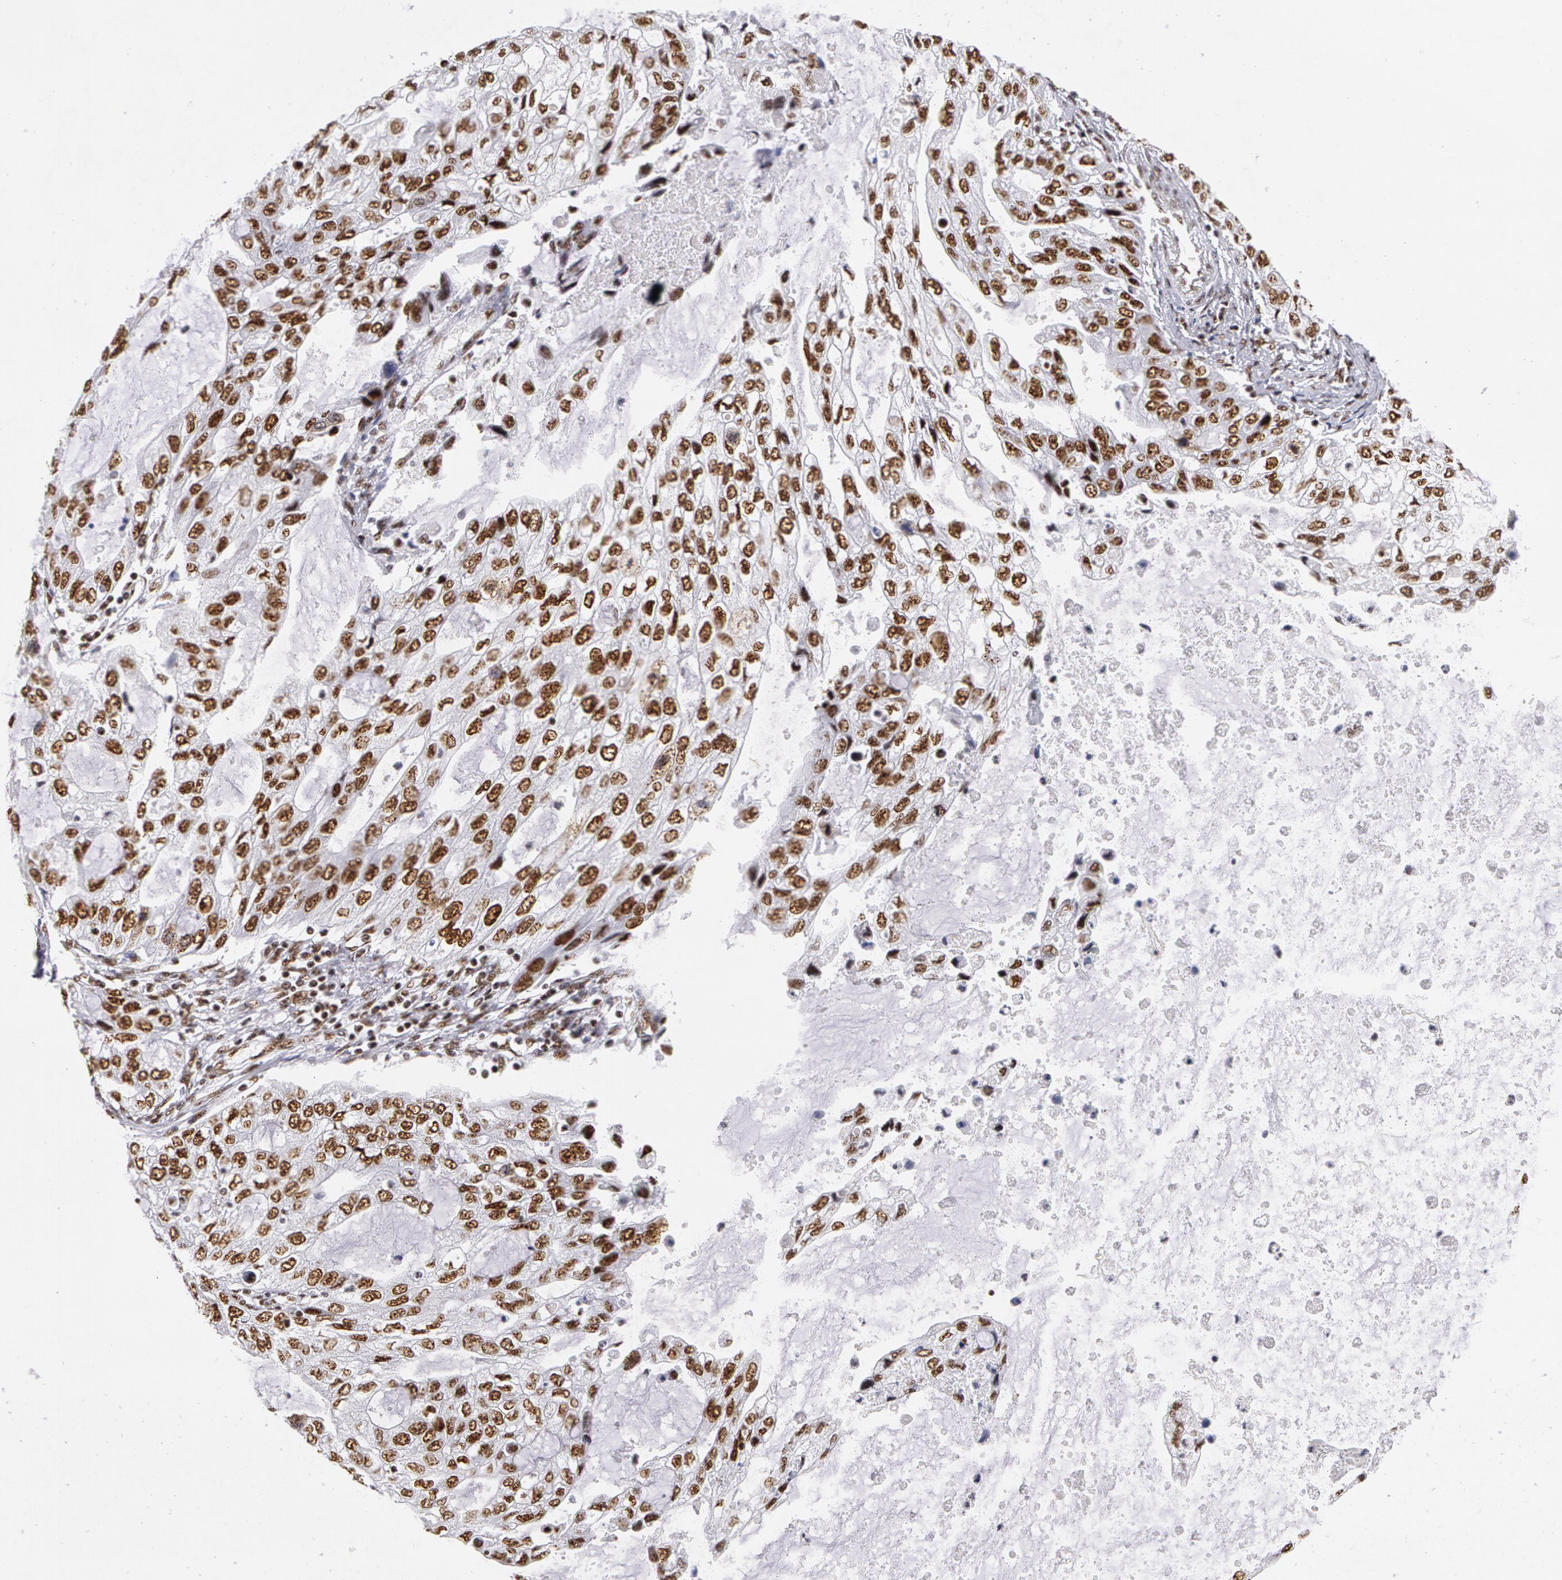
{"staining": {"intensity": "moderate", "quantity": ">75%", "location": "nuclear"}, "tissue": "stomach cancer", "cell_type": "Tumor cells", "image_type": "cancer", "snomed": [{"axis": "morphology", "description": "Adenocarcinoma, NOS"}, {"axis": "topography", "description": "Stomach, upper"}], "caption": "Brown immunohistochemical staining in human stomach adenocarcinoma reveals moderate nuclear expression in about >75% of tumor cells.", "gene": "PNN", "patient": {"sex": "female", "age": 52}}